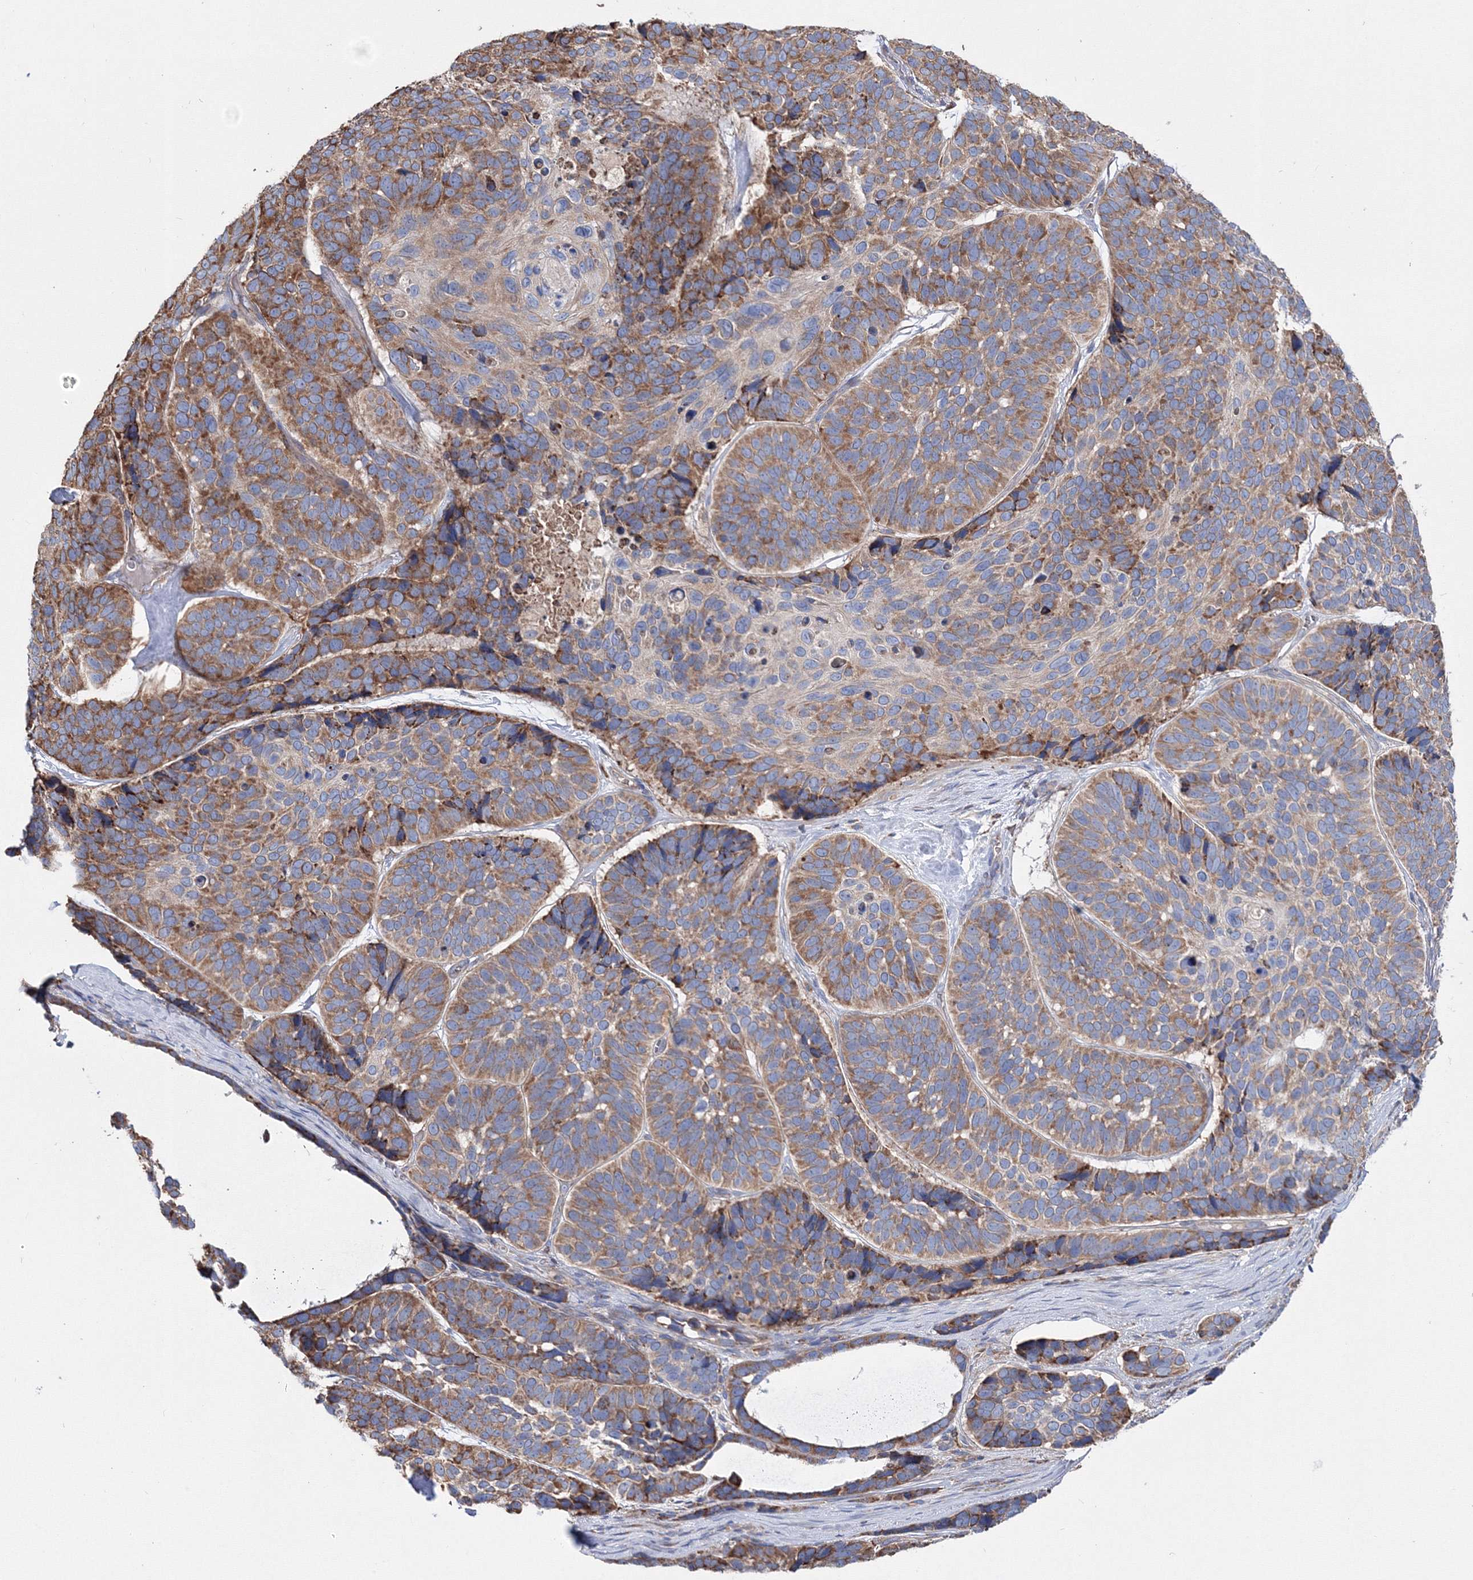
{"staining": {"intensity": "moderate", "quantity": "25%-75%", "location": "cytoplasmic/membranous"}, "tissue": "skin cancer", "cell_type": "Tumor cells", "image_type": "cancer", "snomed": [{"axis": "morphology", "description": "Basal cell carcinoma"}, {"axis": "topography", "description": "Skin"}], "caption": "Immunohistochemistry (IHC) (DAB) staining of human skin basal cell carcinoma shows moderate cytoplasmic/membranous protein expression in about 25%-75% of tumor cells.", "gene": "VPS8", "patient": {"sex": "male", "age": 62}}